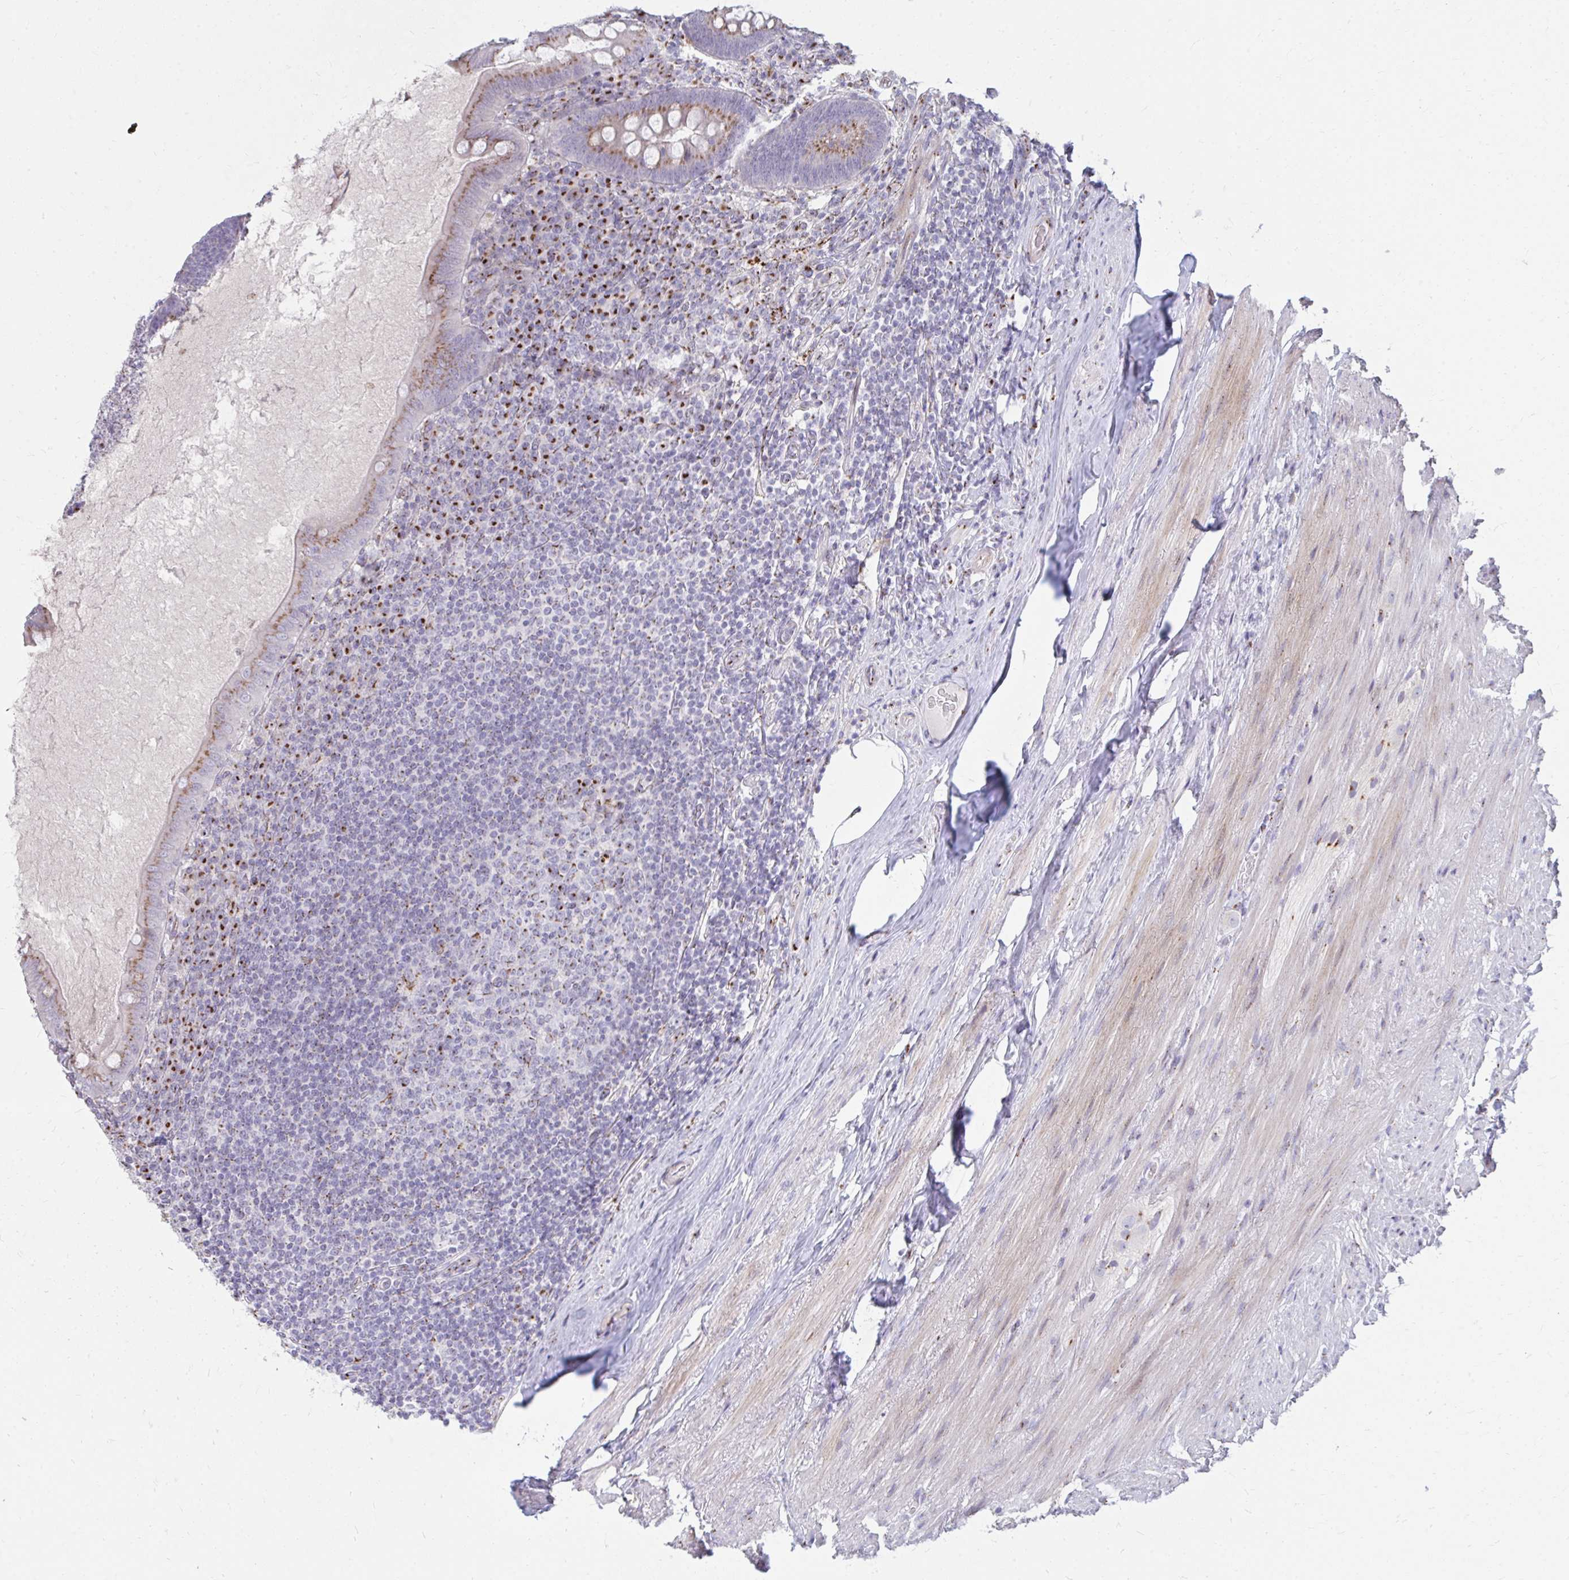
{"staining": {"intensity": "moderate", "quantity": ">75%", "location": "cytoplasmic/membranous"}, "tissue": "appendix", "cell_type": "Glandular cells", "image_type": "normal", "snomed": [{"axis": "morphology", "description": "Normal tissue, NOS"}, {"axis": "topography", "description": "Appendix"}], "caption": "Immunohistochemical staining of benign human appendix displays >75% levels of moderate cytoplasmic/membranous protein staining in approximately >75% of glandular cells. (Brightfield microscopy of DAB IHC at high magnification).", "gene": "RAB6A", "patient": {"sex": "male", "age": 71}}